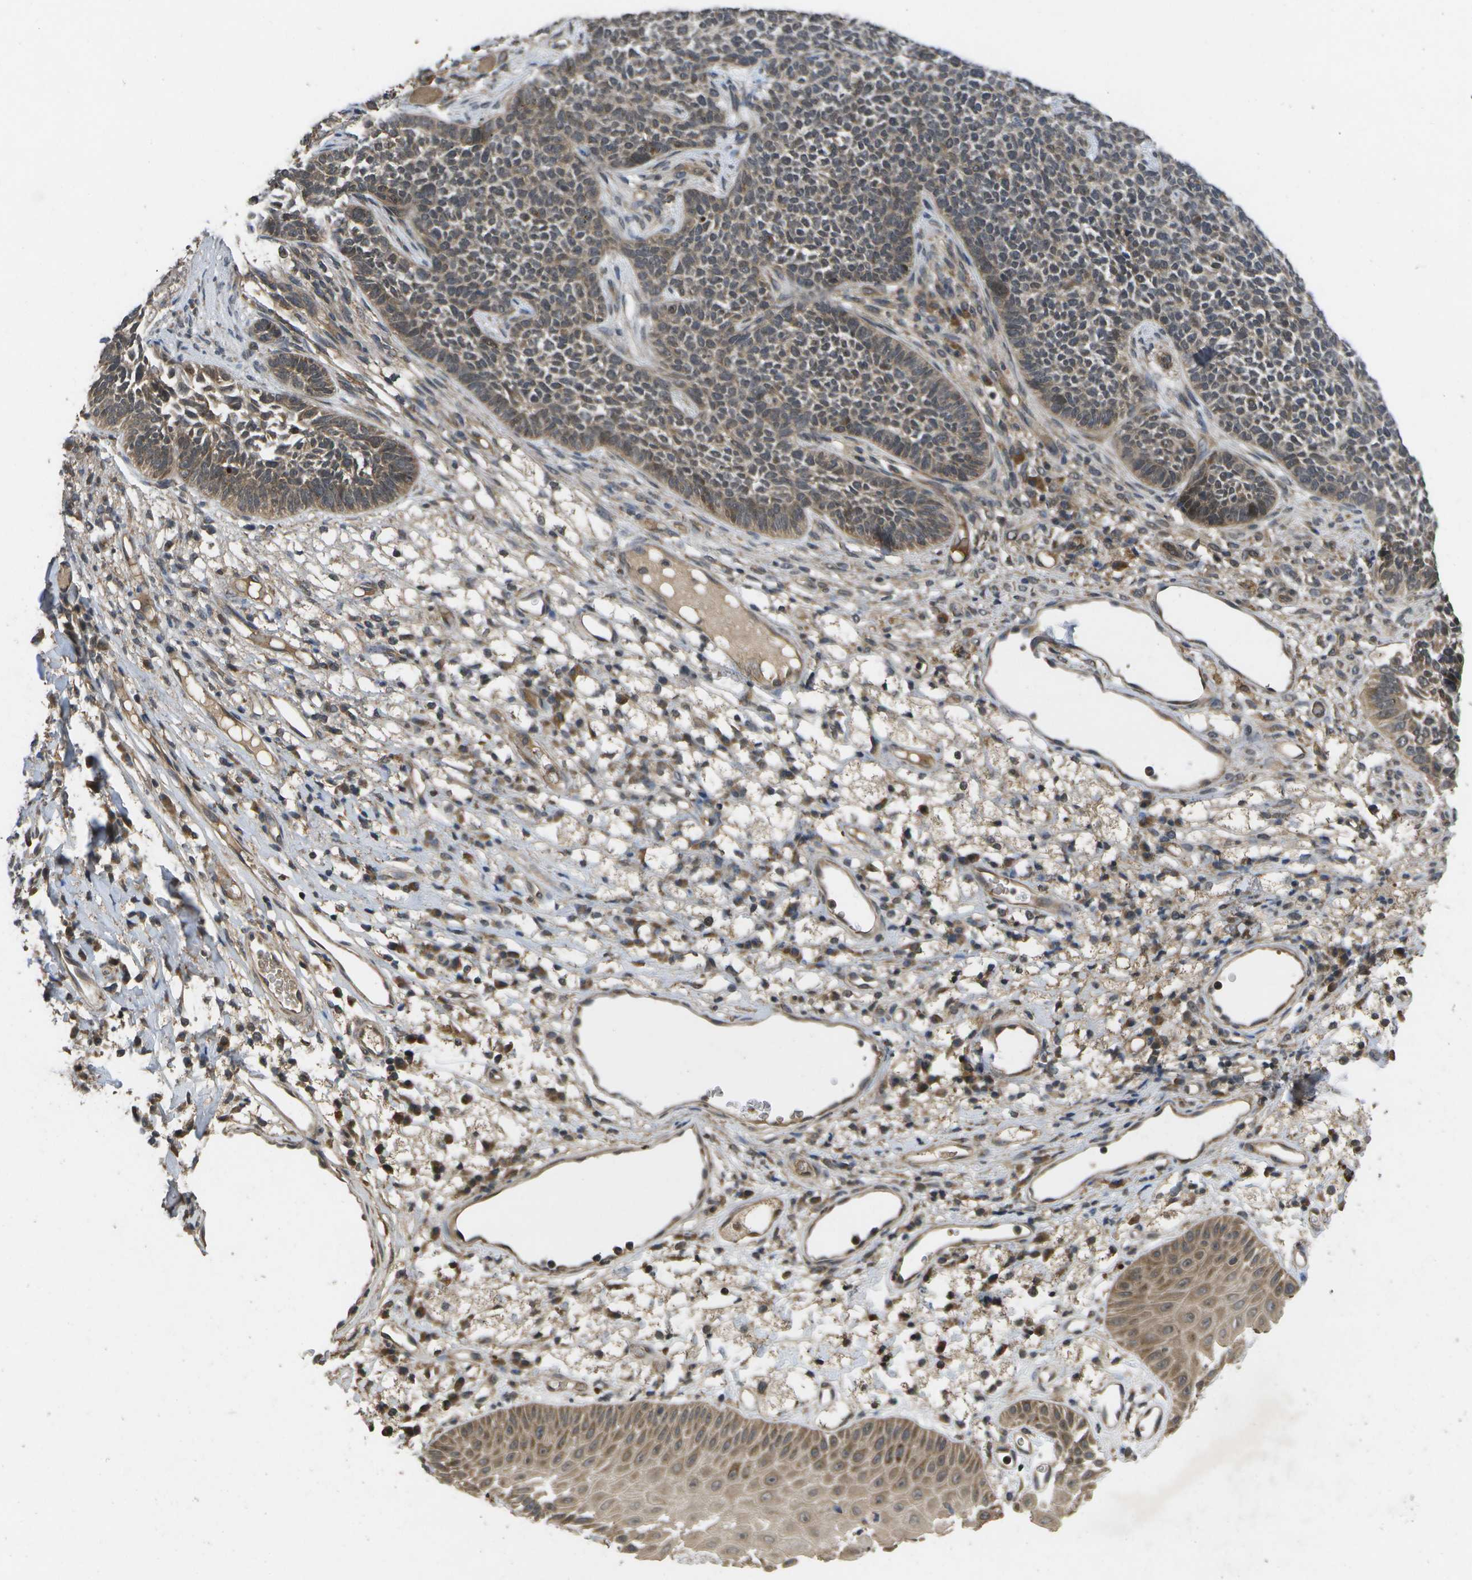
{"staining": {"intensity": "moderate", "quantity": ">75%", "location": "cytoplasmic/membranous"}, "tissue": "skin cancer", "cell_type": "Tumor cells", "image_type": "cancer", "snomed": [{"axis": "morphology", "description": "Basal cell carcinoma"}, {"axis": "topography", "description": "Skin"}], "caption": "Basal cell carcinoma (skin) stained with DAB immunohistochemistry exhibits medium levels of moderate cytoplasmic/membranous expression in about >75% of tumor cells. (brown staining indicates protein expression, while blue staining denotes nuclei).", "gene": "ALAS1", "patient": {"sex": "female", "age": 84}}